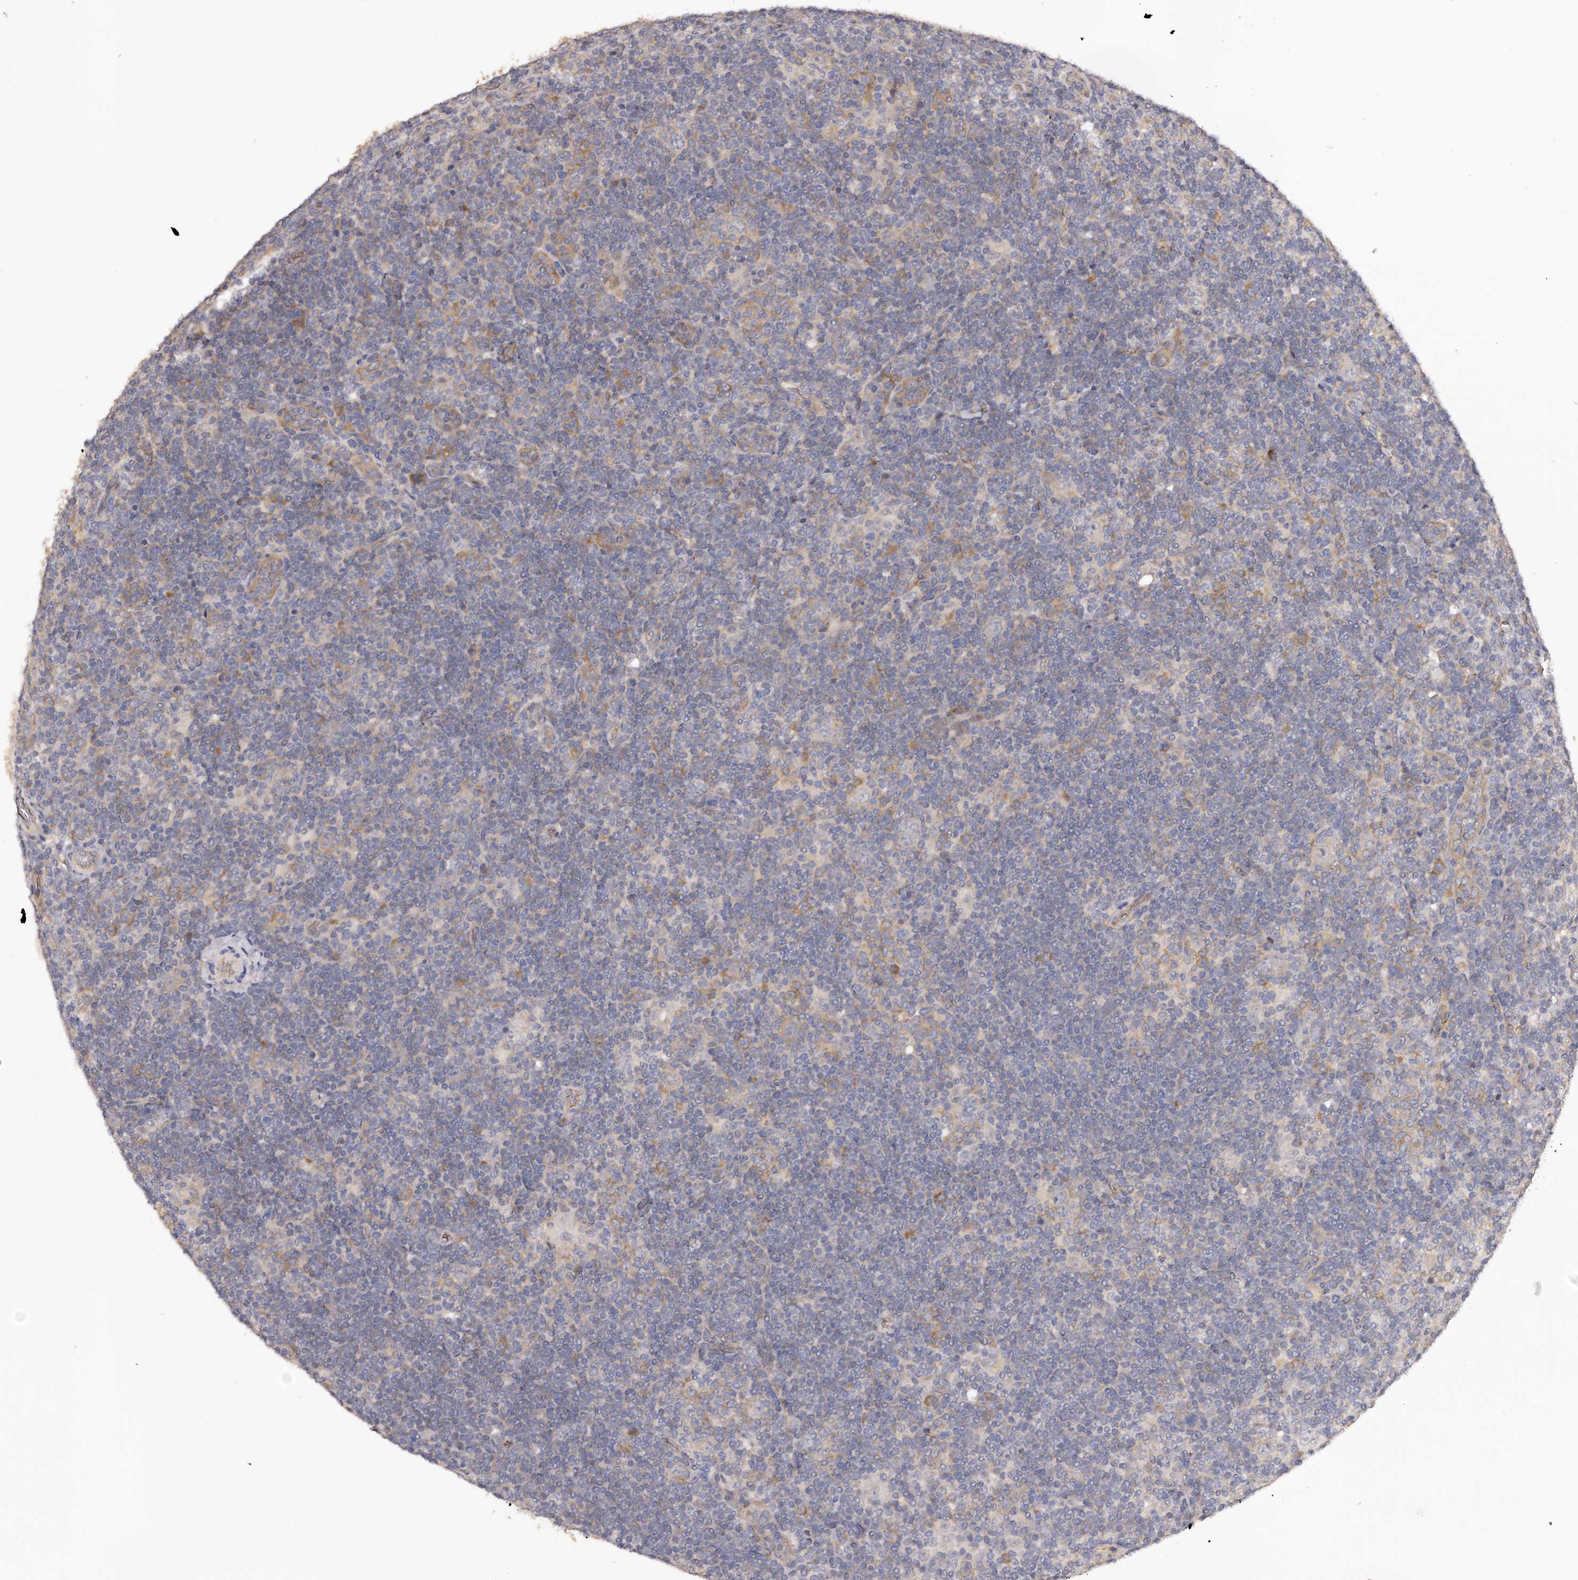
{"staining": {"intensity": "negative", "quantity": "none", "location": "none"}, "tissue": "lymphoma", "cell_type": "Tumor cells", "image_type": "cancer", "snomed": [{"axis": "morphology", "description": "Hodgkin's disease, NOS"}, {"axis": "topography", "description": "Lymph node"}], "caption": "The immunohistochemistry histopathology image has no significant staining in tumor cells of Hodgkin's disease tissue.", "gene": "LTV1", "patient": {"sex": "female", "age": 57}}